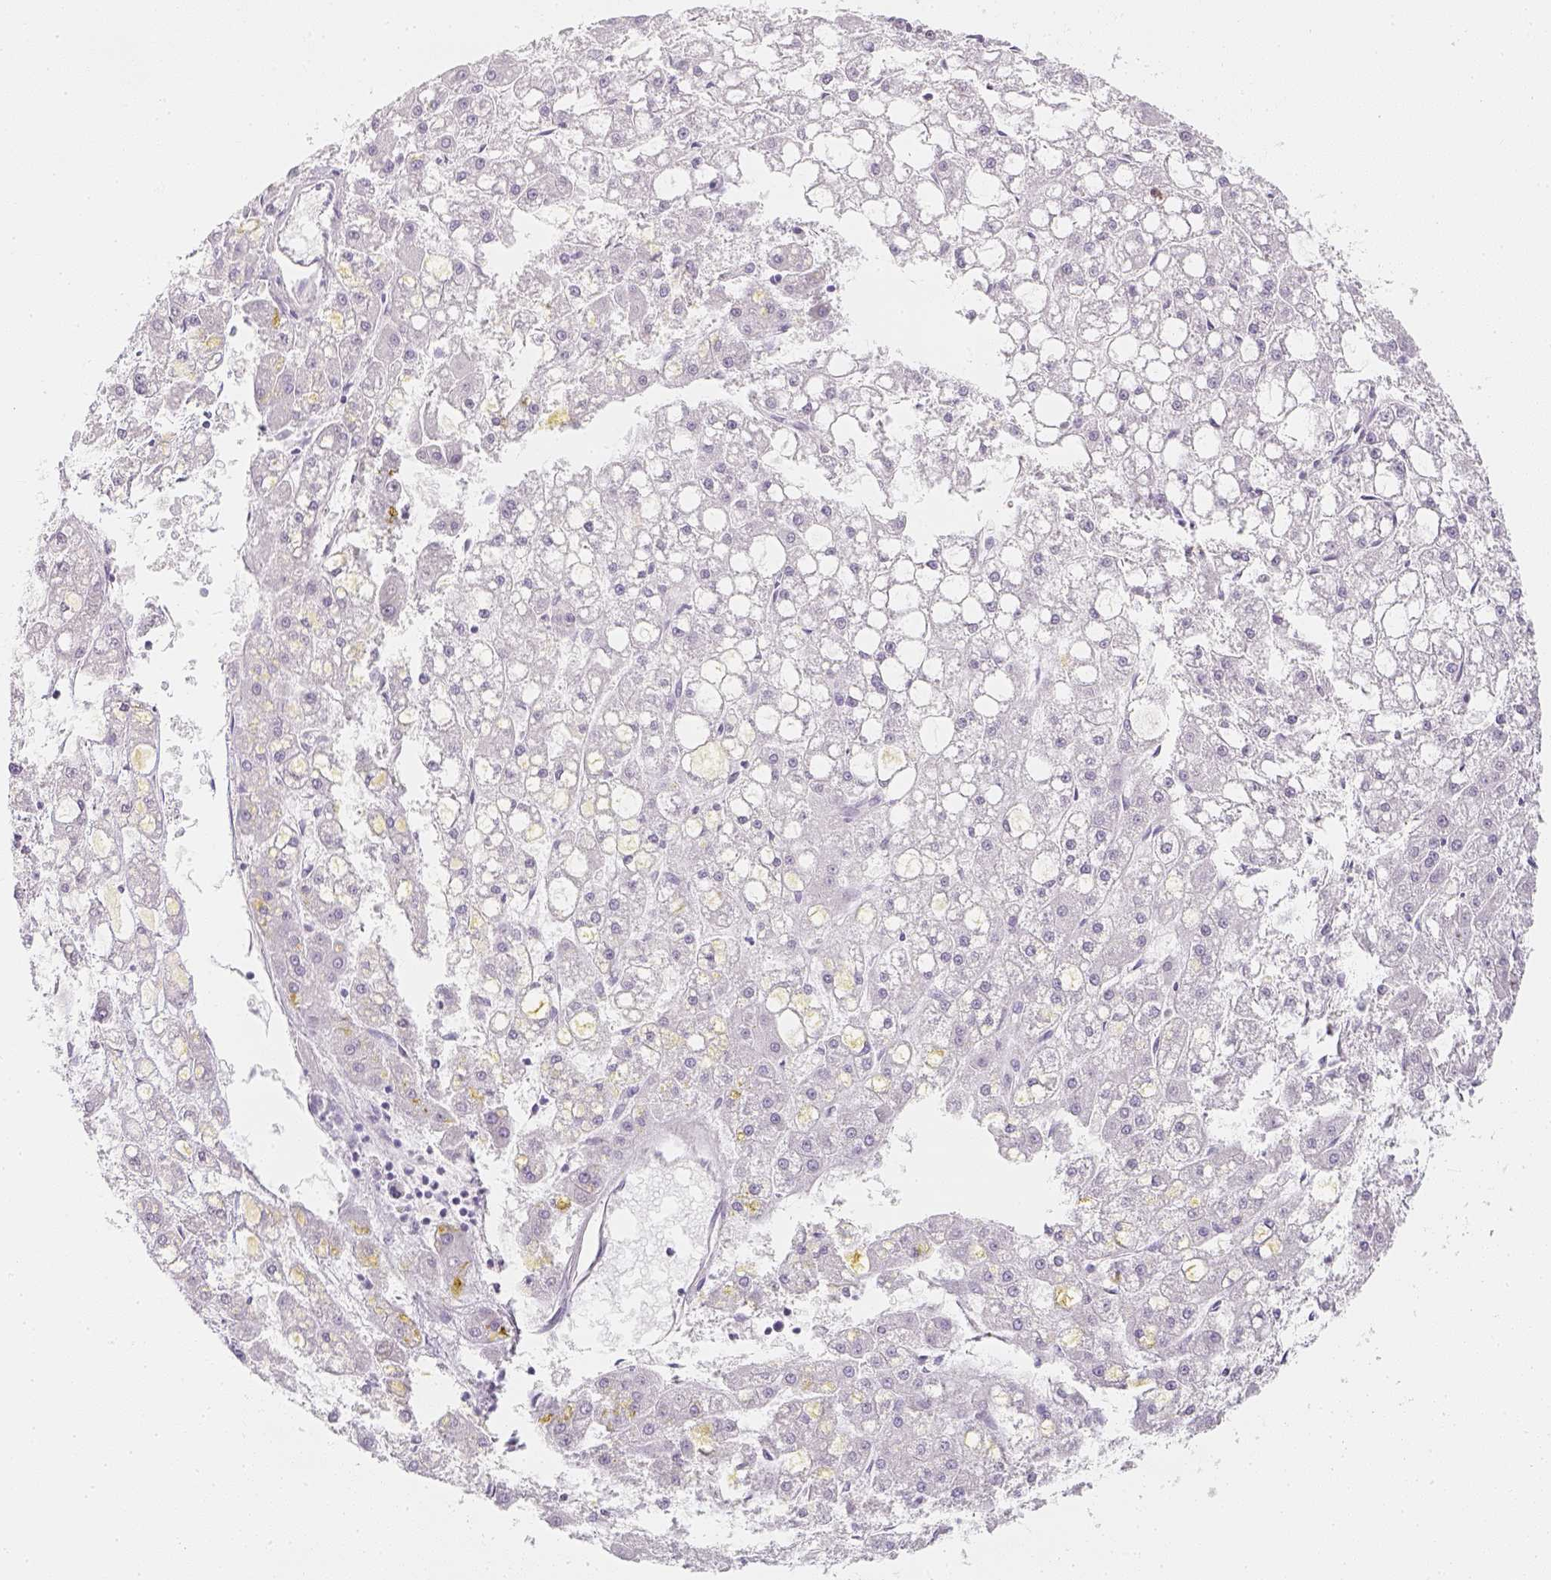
{"staining": {"intensity": "negative", "quantity": "none", "location": "none"}, "tissue": "liver cancer", "cell_type": "Tumor cells", "image_type": "cancer", "snomed": [{"axis": "morphology", "description": "Carcinoma, Hepatocellular, NOS"}, {"axis": "topography", "description": "Liver"}], "caption": "A histopathology image of human liver hepatocellular carcinoma is negative for staining in tumor cells.", "gene": "SLC18A1", "patient": {"sex": "male", "age": 67}}